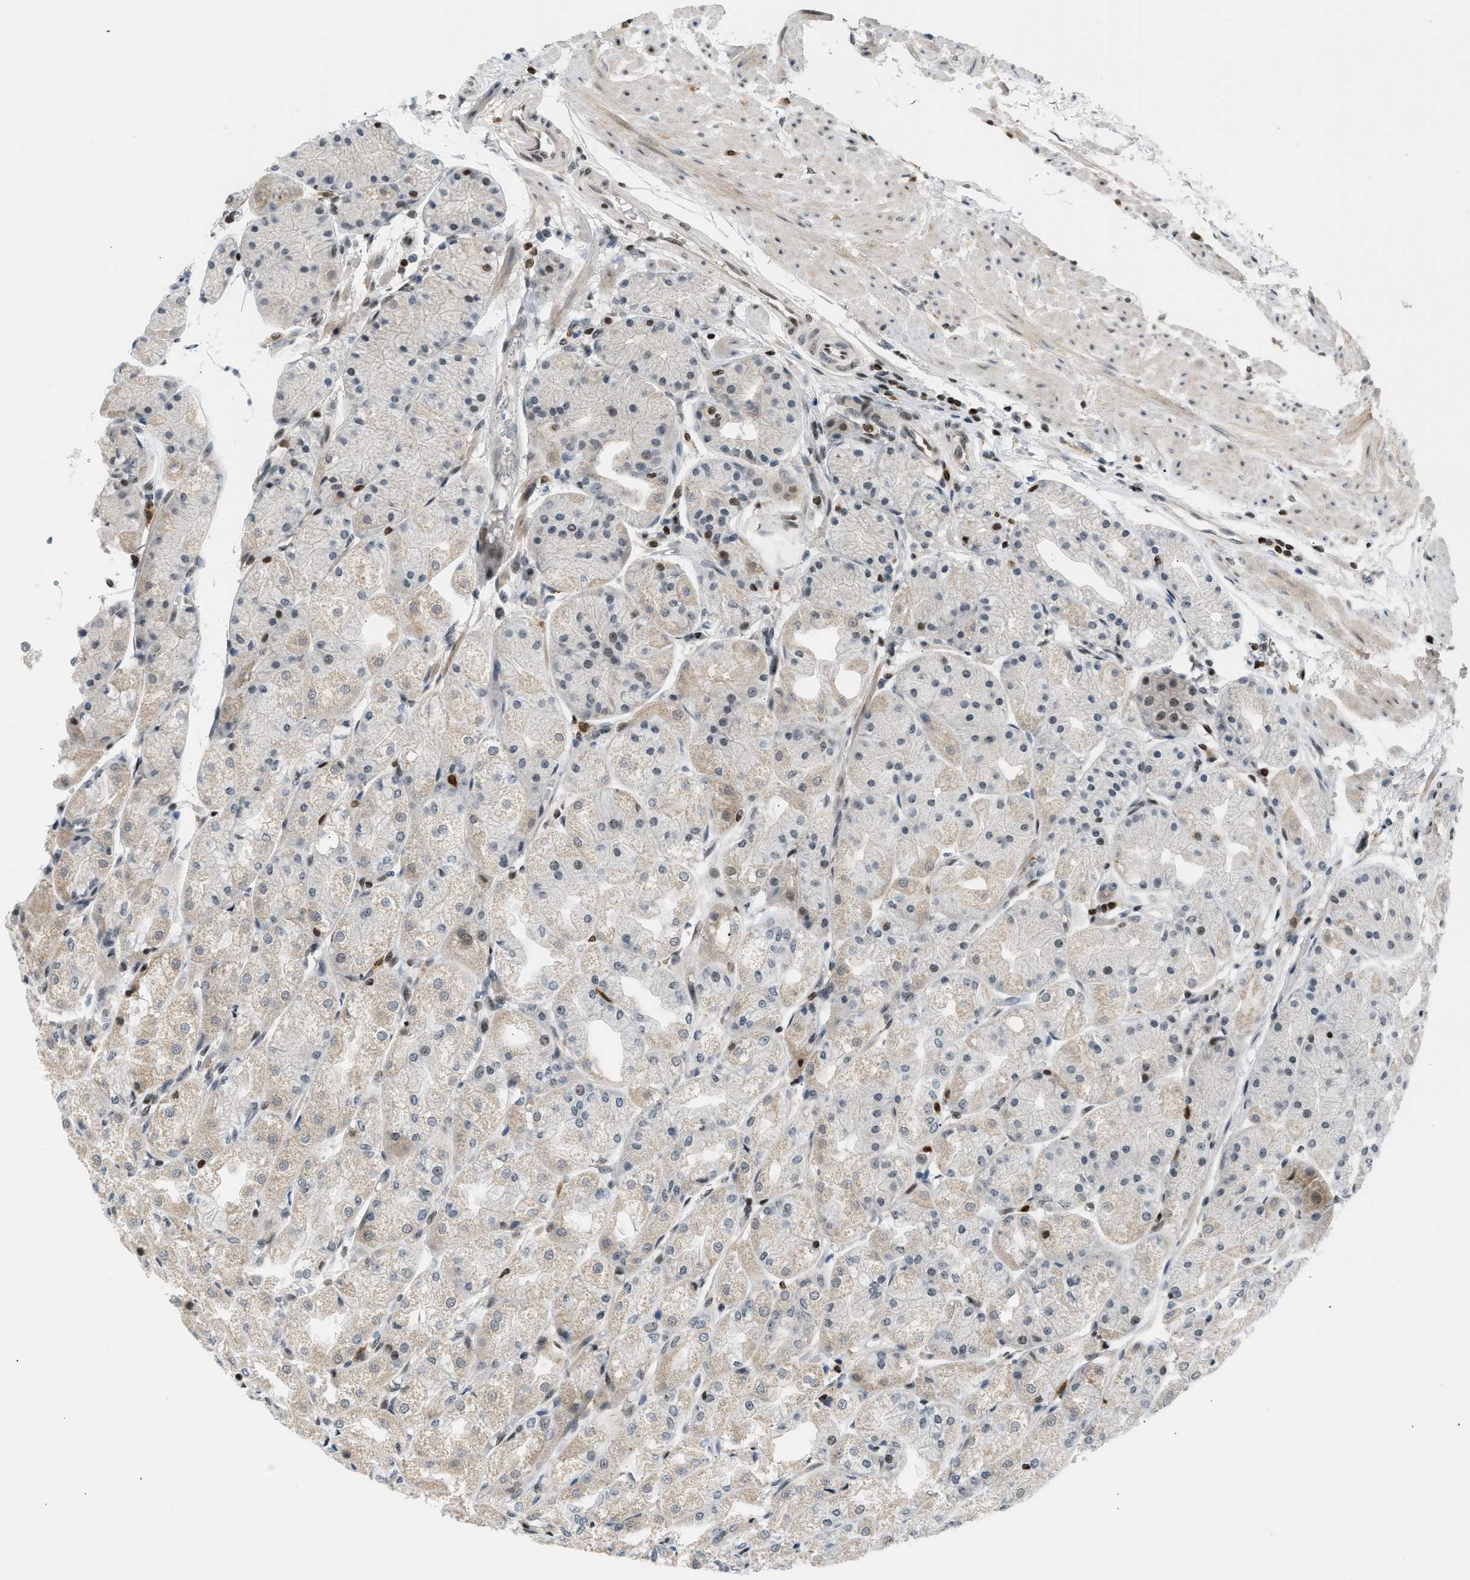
{"staining": {"intensity": "weak", "quantity": "<25%", "location": "nuclear"}, "tissue": "stomach", "cell_type": "Glandular cells", "image_type": "normal", "snomed": [{"axis": "morphology", "description": "Normal tissue, NOS"}, {"axis": "topography", "description": "Stomach, upper"}], "caption": "Image shows no protein expression in glandular cells of normal stomach.", "gene": "NPS", "patient": {"sex": "male", "age": 72}}